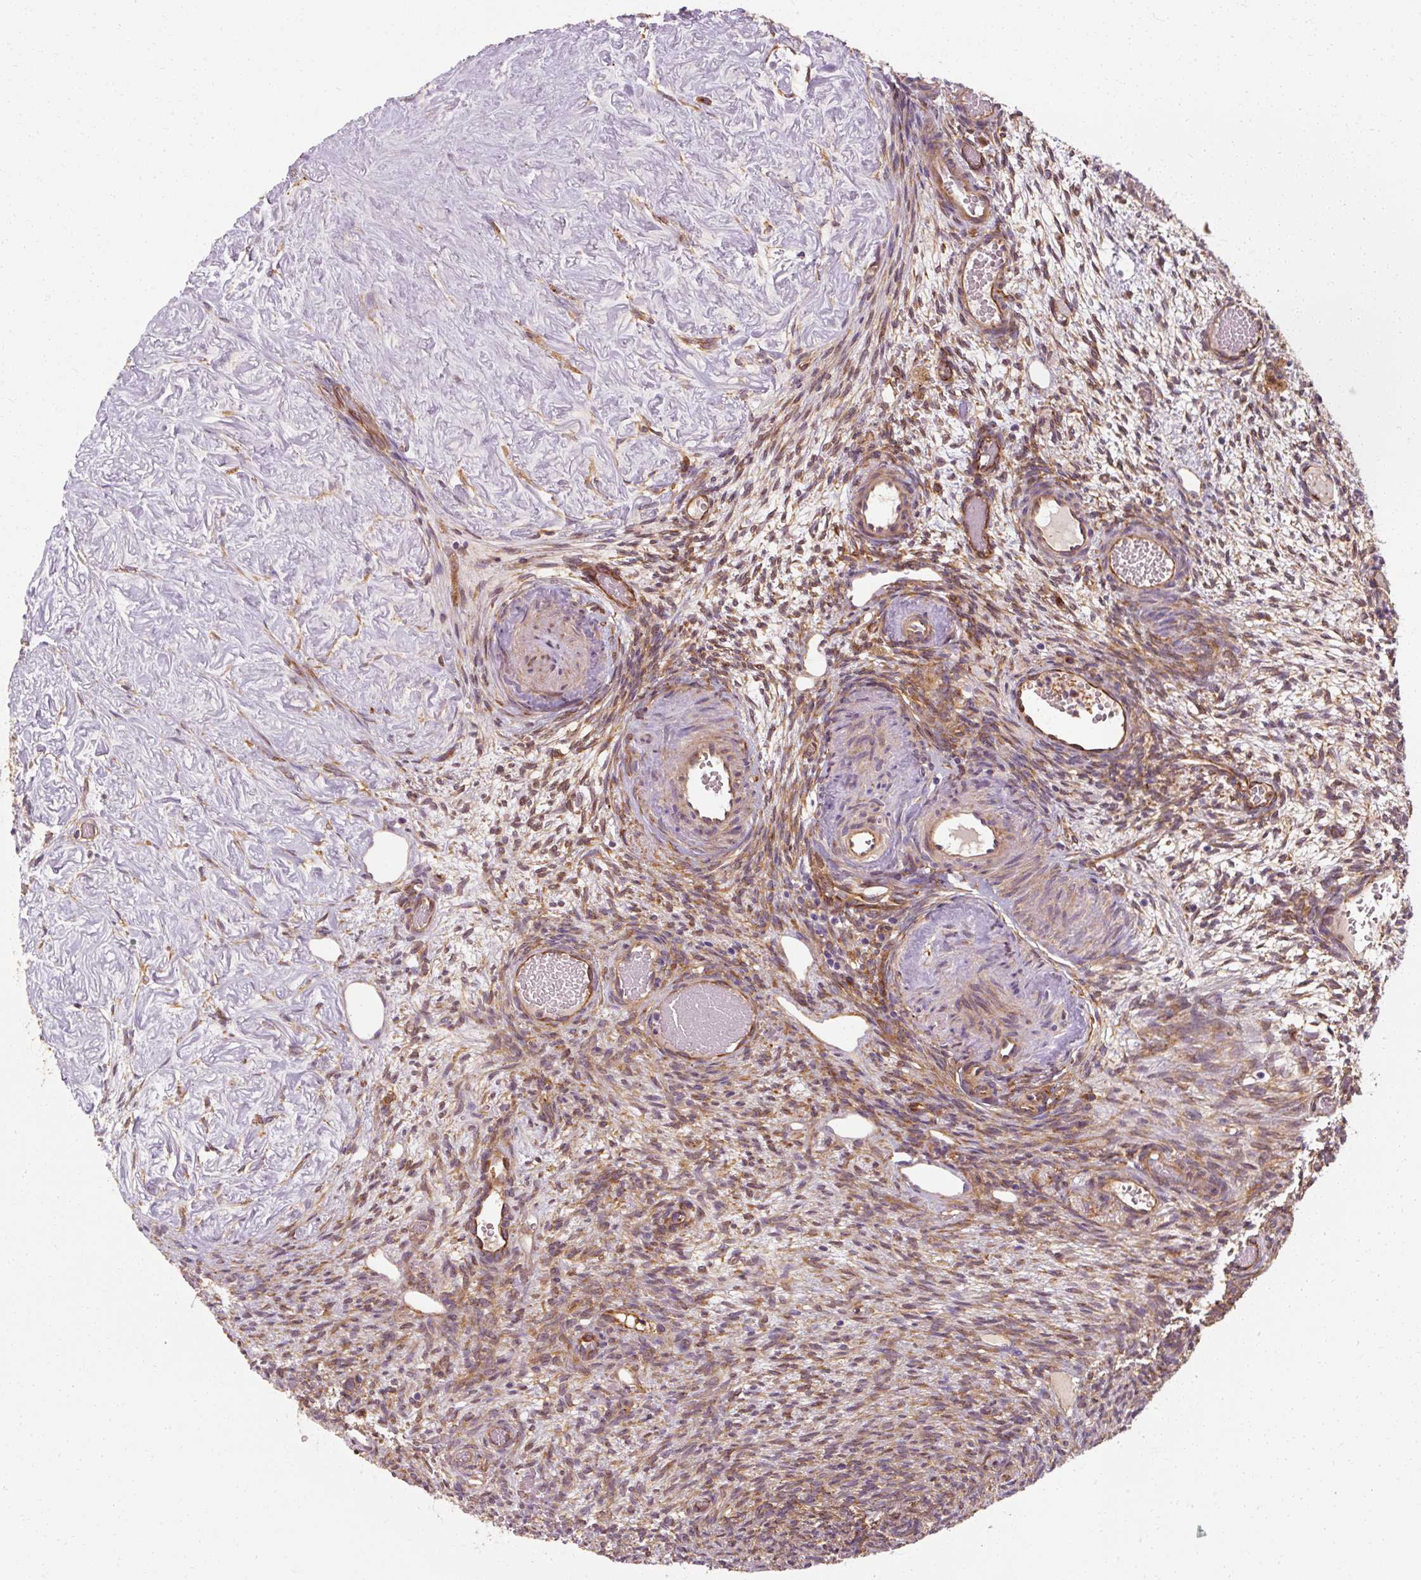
{"staining": {"intensity": "moderate", "quantity": ">75%", "location": "cytoplasmic/membranous"}, "tissue": "ovary", "cell_type": "Follicle cells", "image_type": "normal", "snomed": [{"axis": "morphology", "description": "Normal tissue, NOS"}, {"axis": "topography", "description": "Ovary"}], "caption": "Protein expression analysis of benign ovary demonstrates moderate cytoplasmic/membranous staining in about >75% of follicle cells.", "gene": "TBC1D4", "patient": {"sex": "female", "age": 67}}